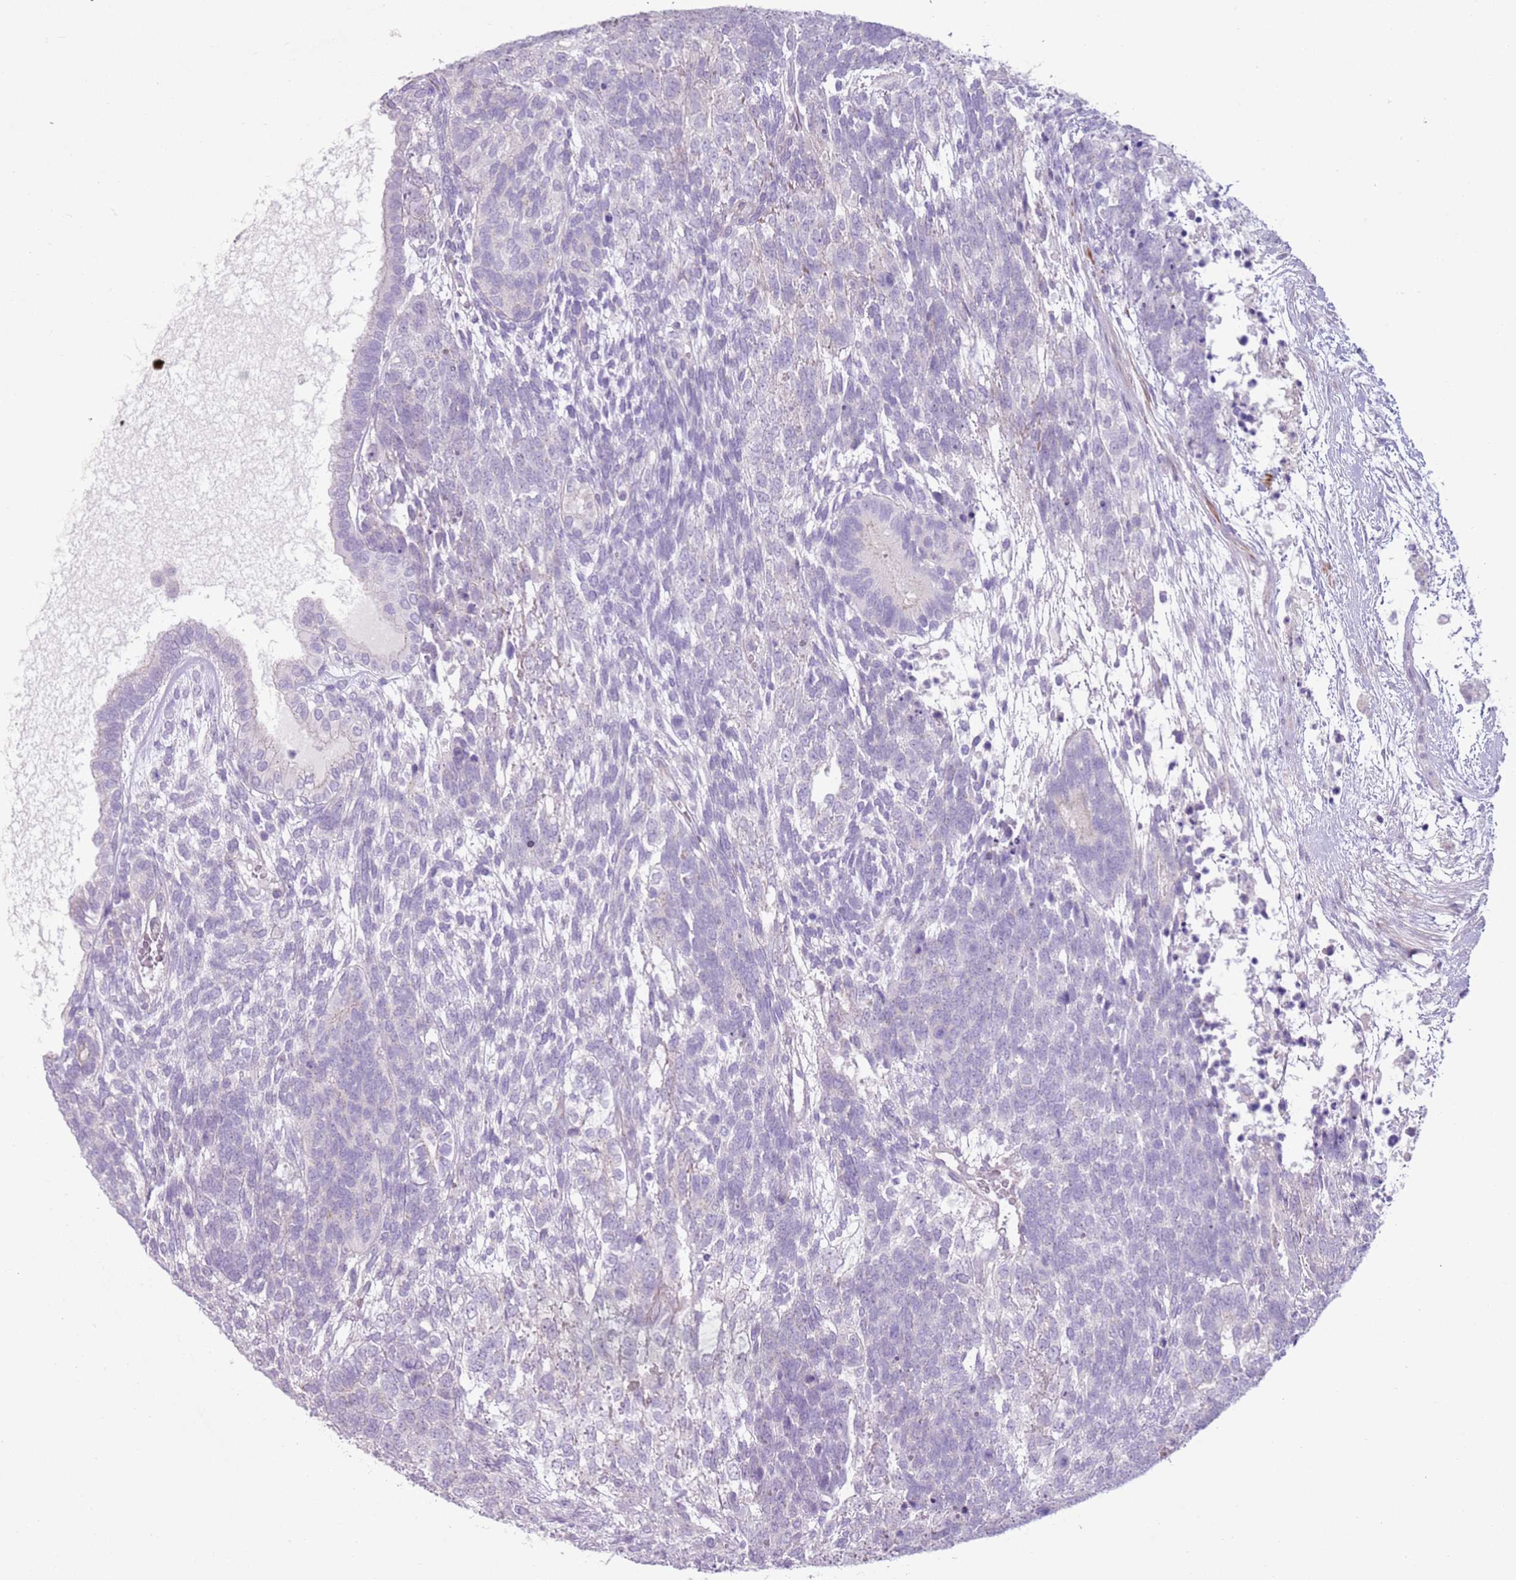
{"staining": {"intensity": "negative", "quantity": "none", "location": "none"}, "tissue": "testis cancer", "cell_type": "Tumor cells", "image_type": "cancer", "snomed": [{"axis": "morphology", "description": "Carcinoma, Embryonal, NOS"}, {"axis": "topography", "description": "Testis"}], "caption": "DAB immunohistochemical staining of human testis cancer demonstrates no significant expression in tumor cells.", "gene": "ZNF239", "patient": {"sex": "male", "age": 23}}